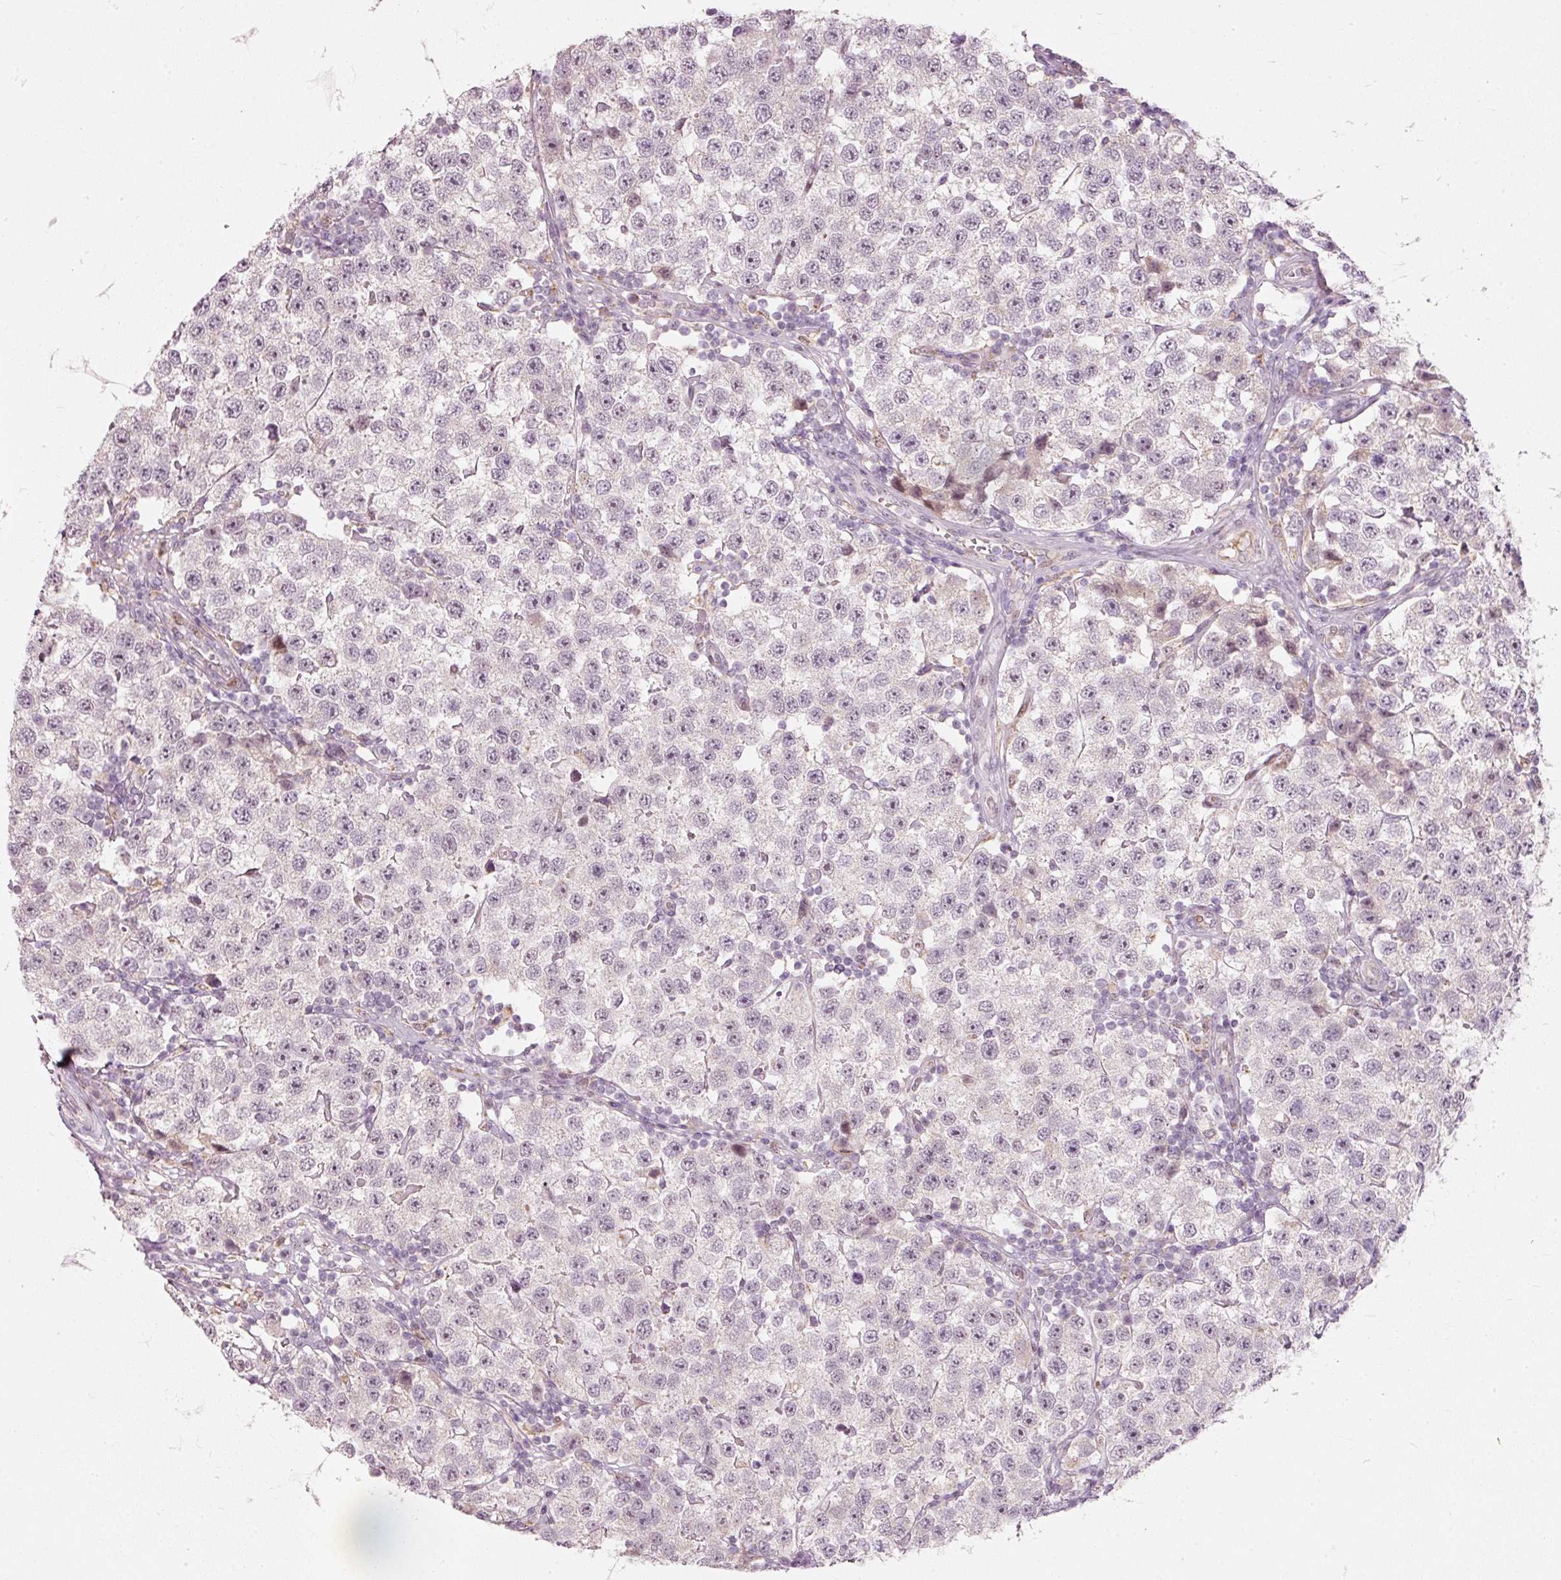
{"staining": {"intensity": "negative", "quantity": "none", "location": "none"}, "tissue": "testis cancer", "cell_type": "Tumor cells", "image_type": "cancer", "snomed": [{"axis": "morphology", "description": "Seminoma, NOS"}, {"axis": "topography", "description": "Testis"}], "caption": "Testis seminoma stained for a protein using immunohistochemistry shows no positivity tumor cells.", "gene": "RNF39", "patient": {"sex": "male", "age": 34}}